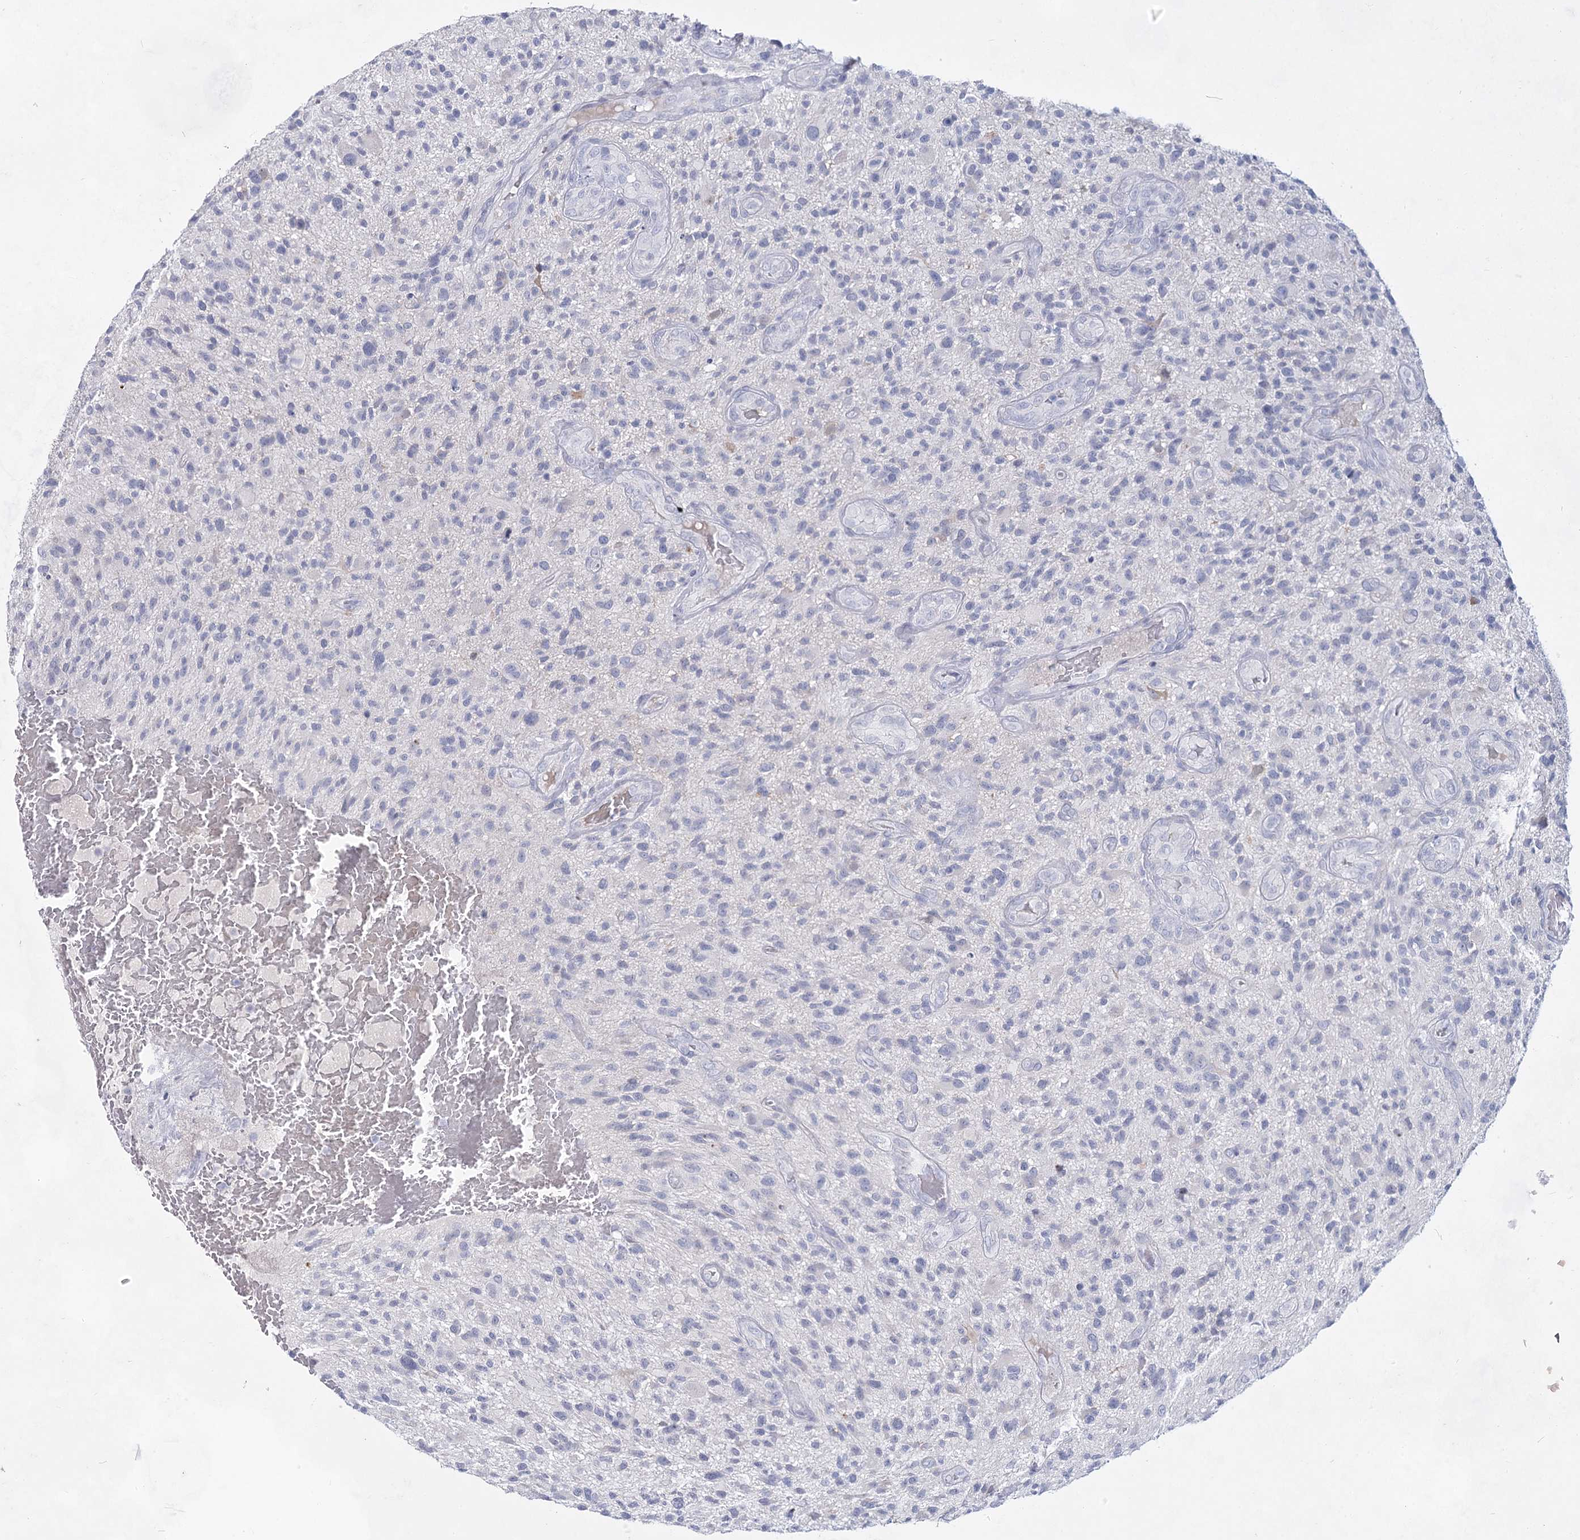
{"staining": {"intensity": "negative", "quantity": "none", "location": "none"}, "tissue": "glioma", "cell_type": "Tumor cells", "image_type": "cancer", "snomed": [{"axis": "morphology", "description": "Glioma, malignant, High grade"}, {"axis": "topography", "description": "Brain"}], "caption": "Micrograph shows no significant protein positivity in tumor cells of glioma.", "gene": "CCDC73", "patient": {"sex": "male", "age": 47}}